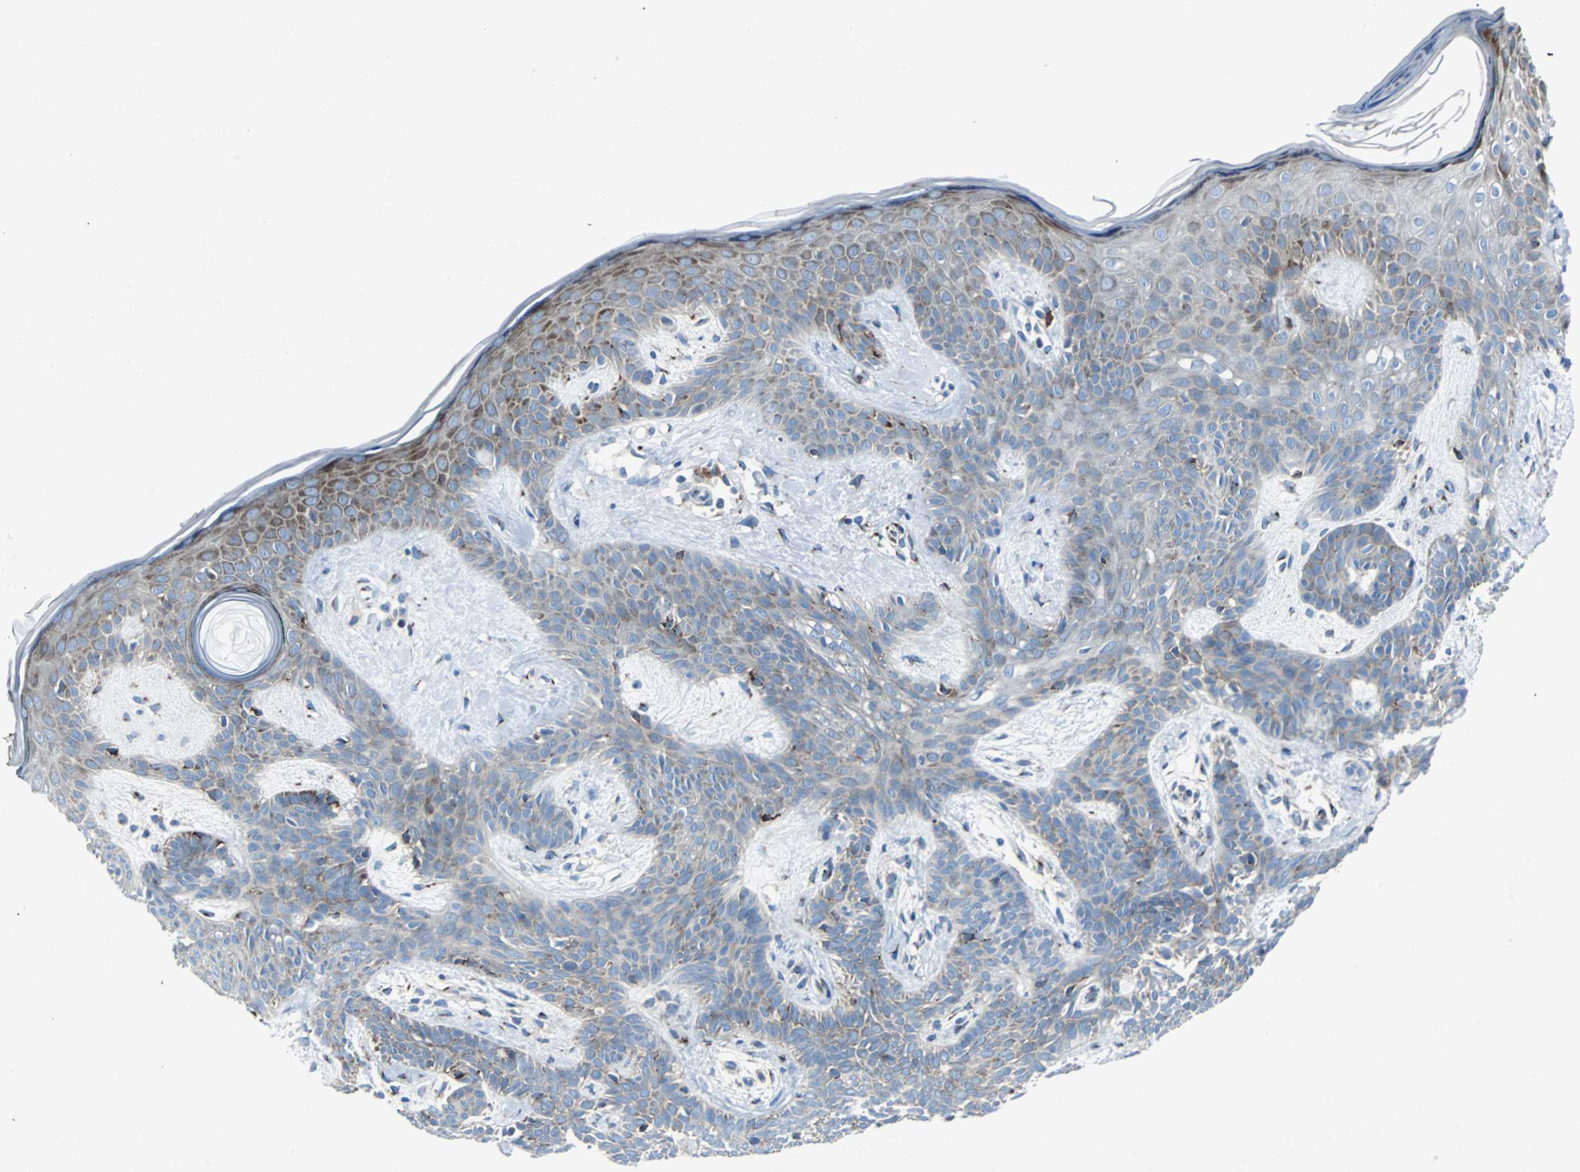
{"staining": {"intensity": "weak", "quantity": ">75%", "location": "cytoplasmic/membranous"}, "tissue": "skin cancer", "cell_type": "Tumor cells", "image_type": "cancer", "snomed": [{"axis": "morphology", "description": "Developmental malformation"}, {"axis": "morphology", "description": "Basal cell carcinoma"}, {"axis": "topography", "description": "Skin"}], "caption": "Brown immunohistochemical staining in human skin cancer shows weak cytoplasmic/membranous positivity in about >75% of tumor cells.", "gene": "BBC3", "patient": {"sex": "female", "age": 62}}